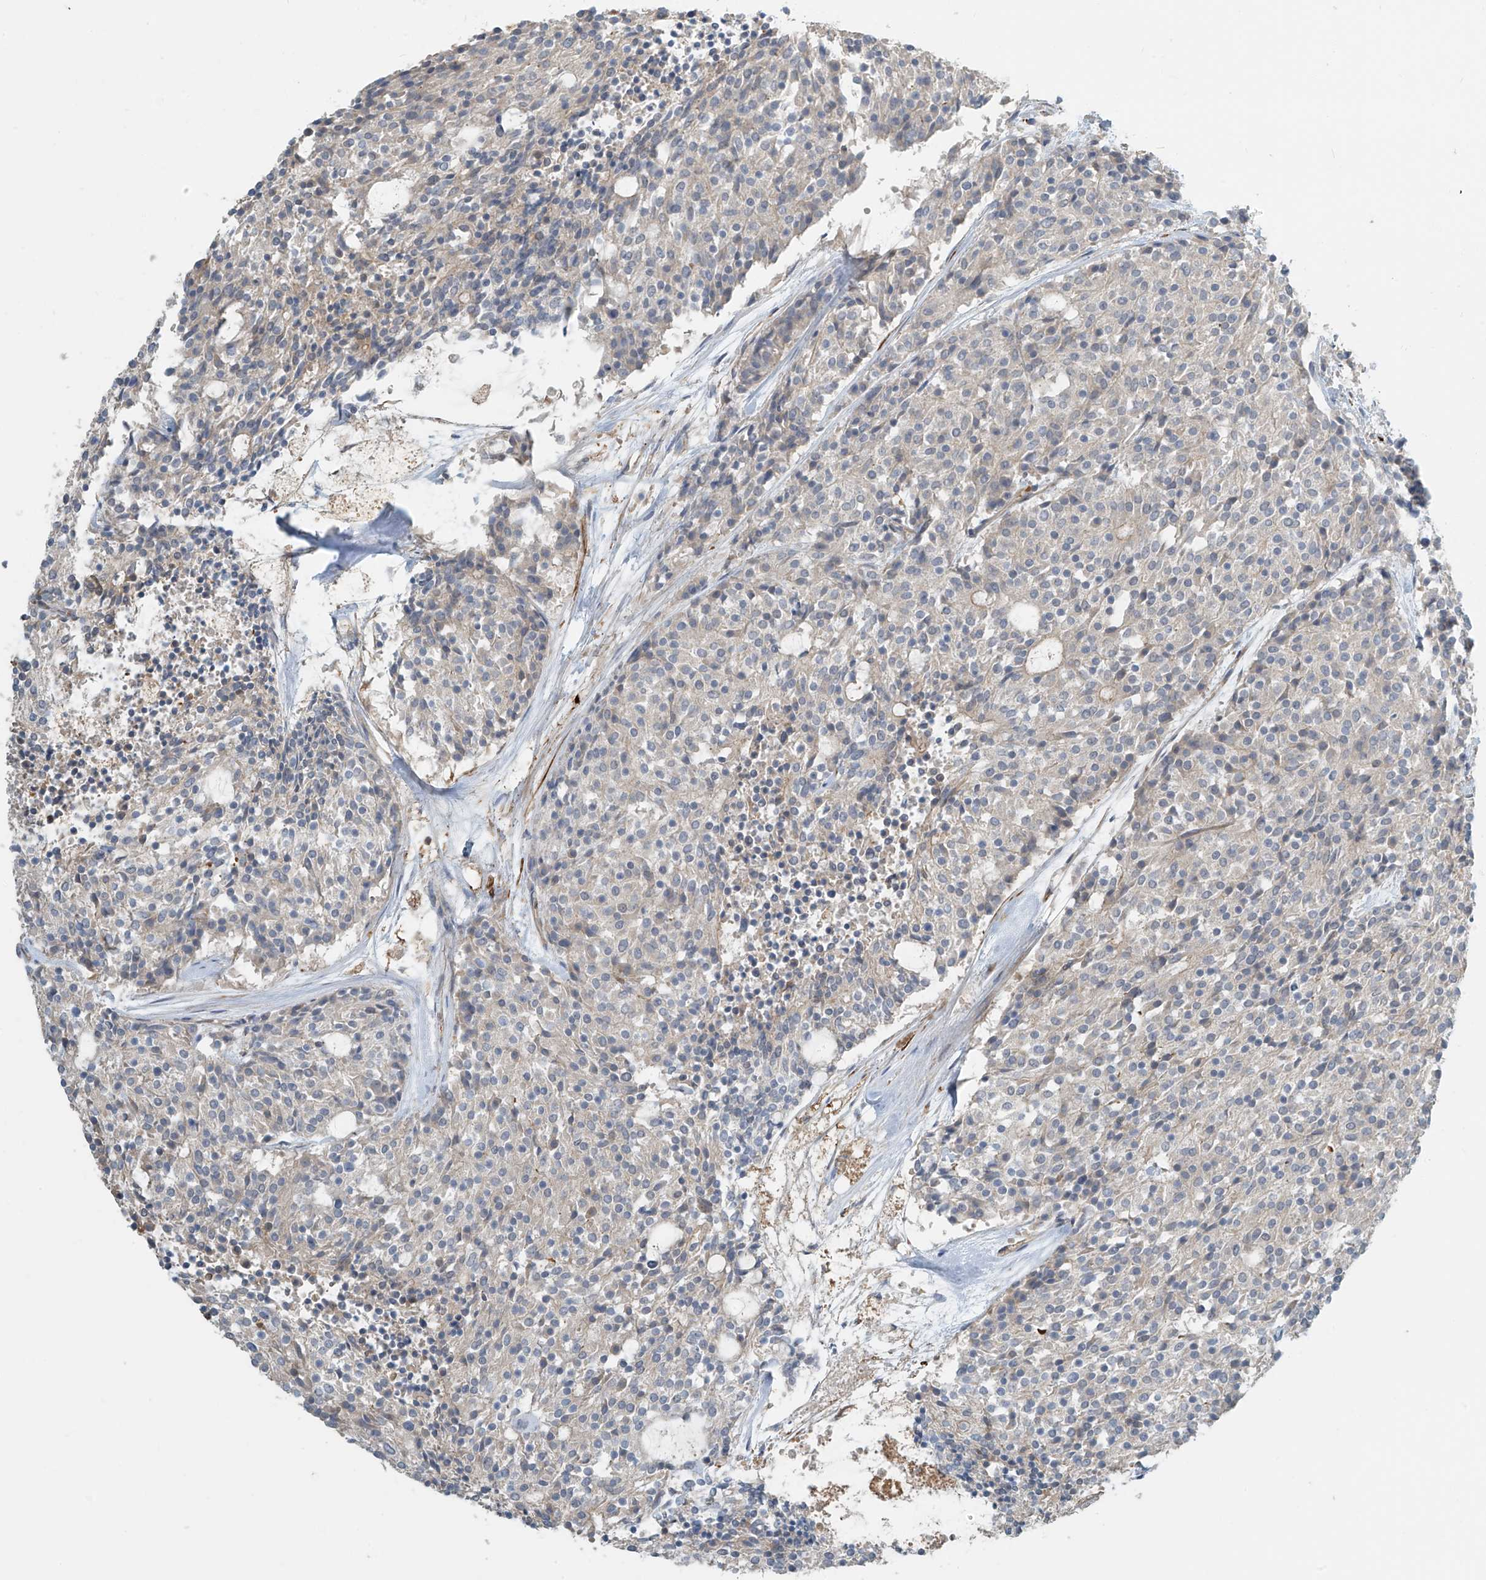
{"staining": {"intensity": "weak", "quantity": "<25%", "location": "cytoplasmic/membranous"}, "tissue": "carcinoid", "cell_type": "Tumor cells", "image_type": "cancer", "snomed": [{"axis": "morphology", "description": "Carcinoid, malignant, NOS"}, {"axis": "topography", "description": "Pancreas"}], "caption": "There is no significant positivity in tumor cells of carcinoid.", "gene": "SH3BGRL3", "patient": {"sex": "female", "age": 54}}